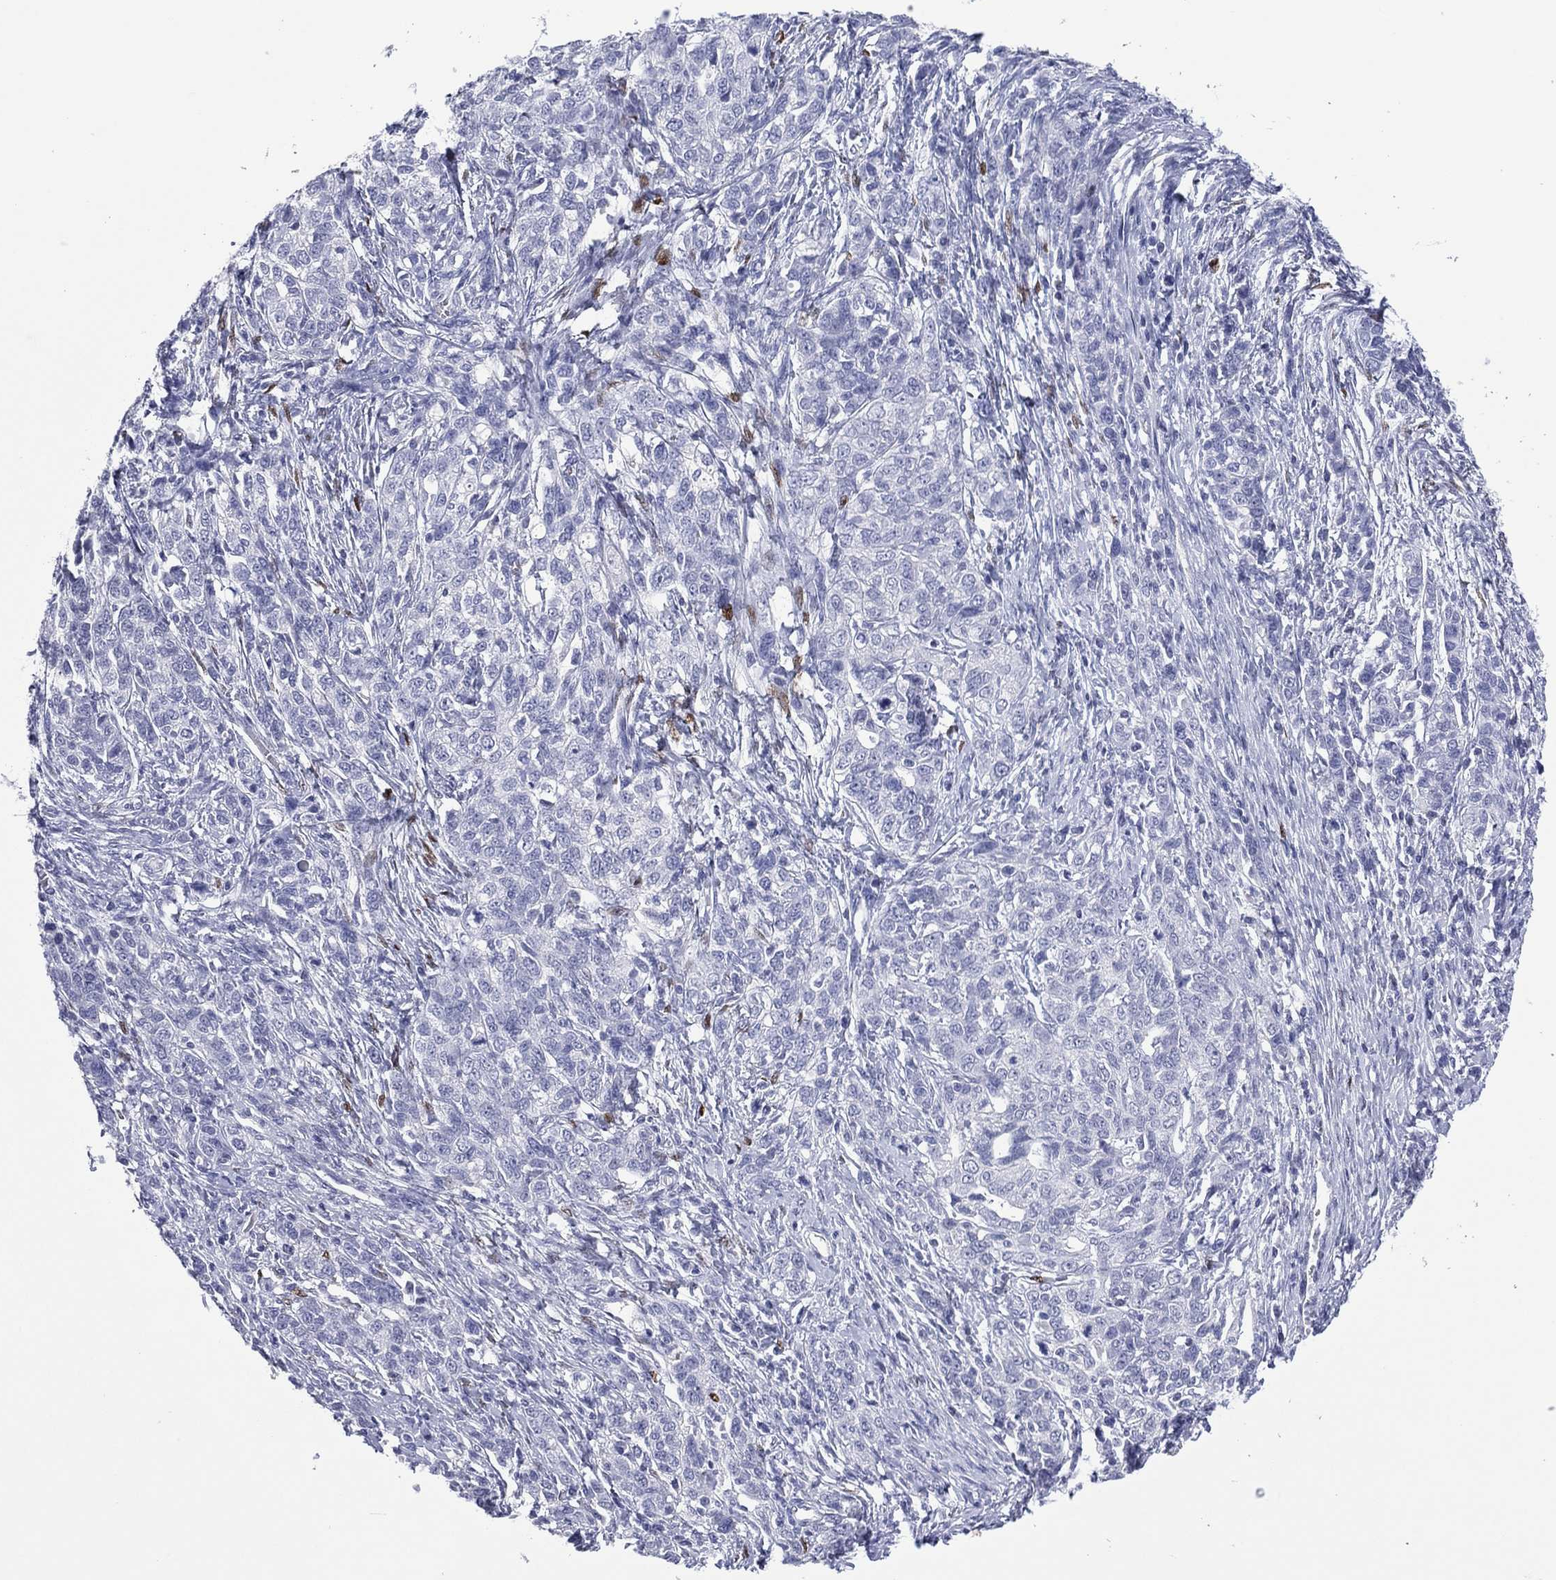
{"staining": {"intensity": "negative", "quantity": "none", "location": "none"}, "tissue": "ovarian cancer", "cell_type": "Tumor cells", "image_type": "cancer", "snomed": [{"axis": "morphology", "description": "Cystadenocarcinoma, serous, NOS"}, {"axis": "topography", "description": "Ovary"}], "caption": "This is an IHC micrograph of ovarian serous cystadenocarcinoma. There is no staining in tumor cells.", "gene": "UTF1", "patient": {"sex": "female", "age": 71}}